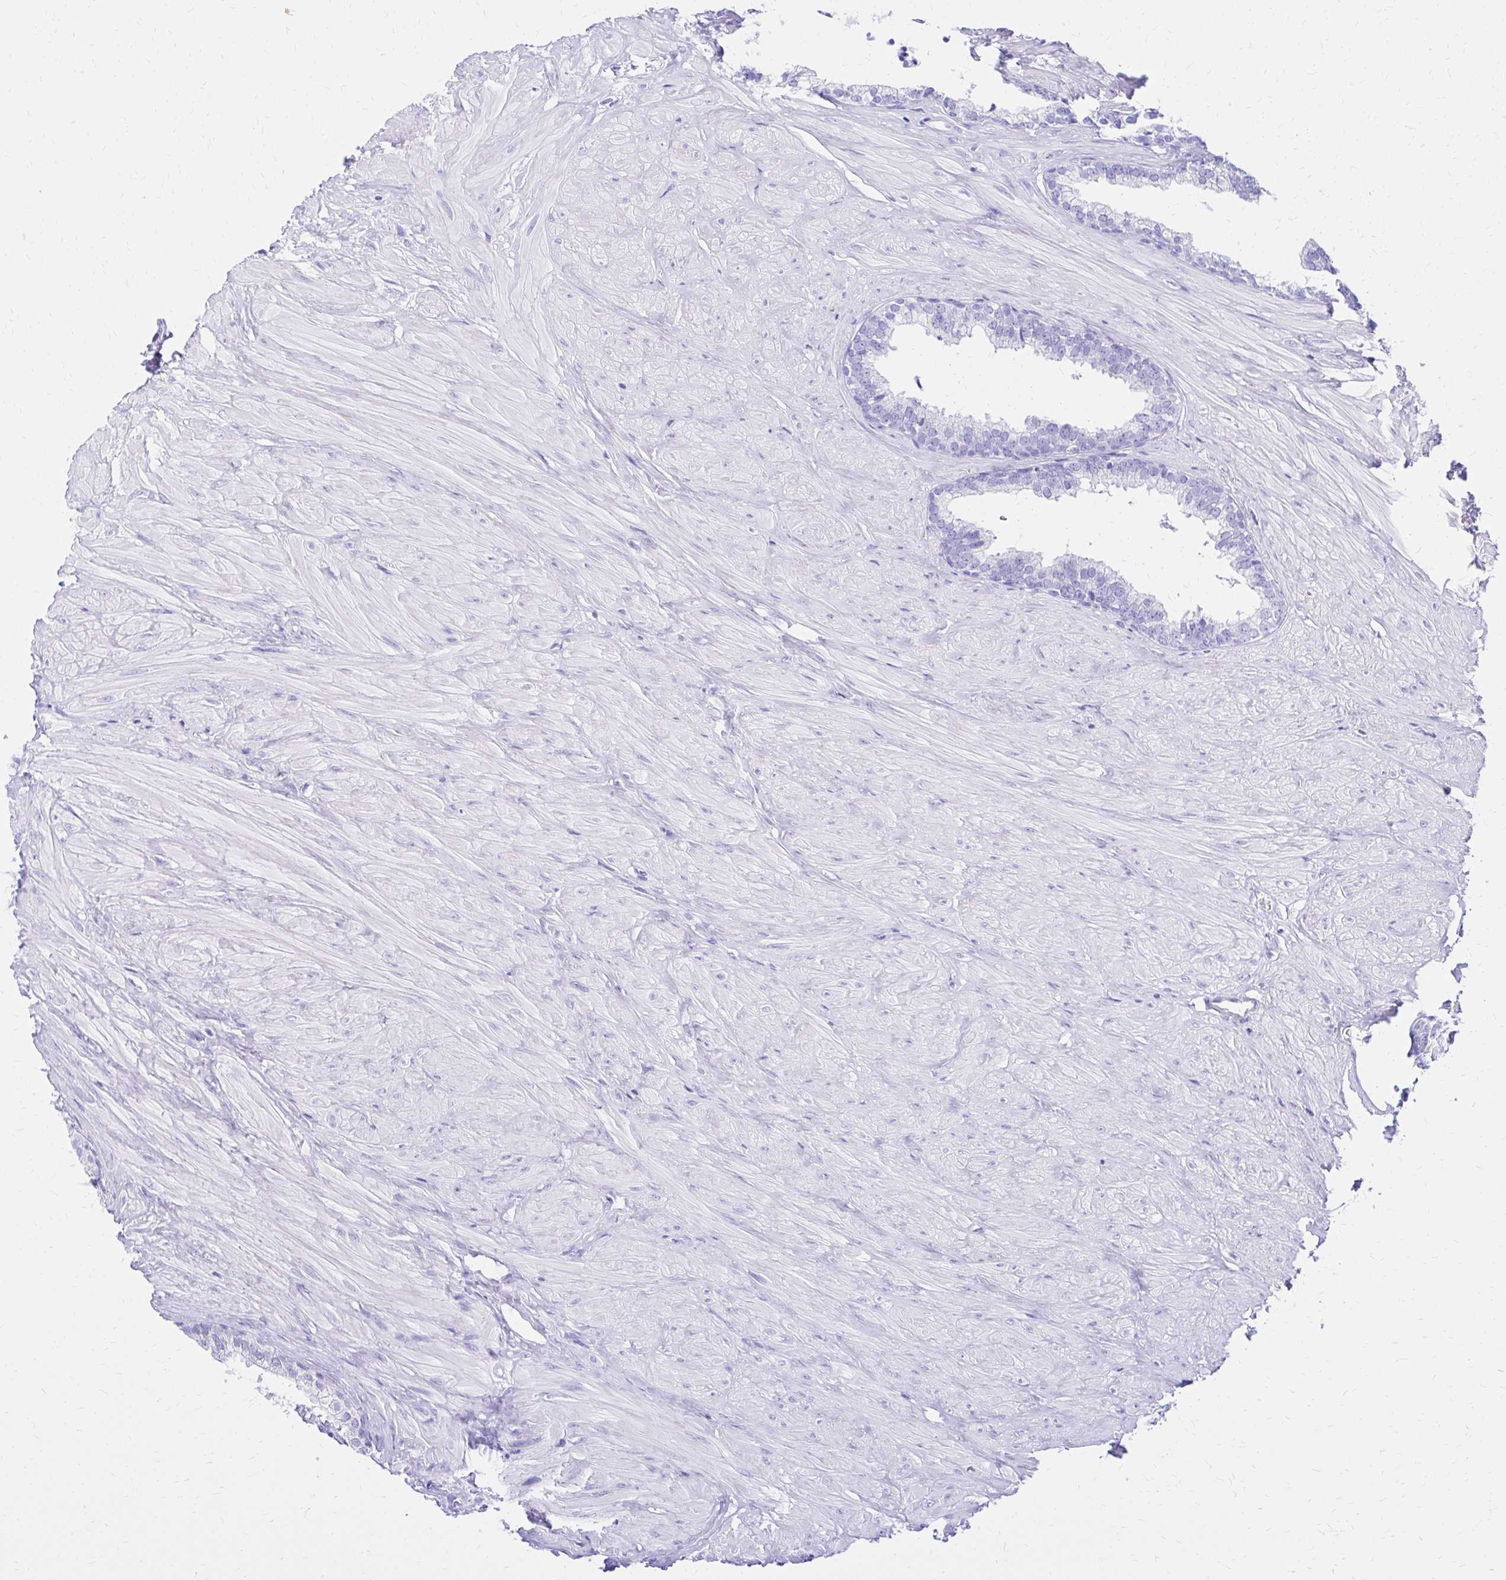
{"staining": {"intensity": "negative", "quantity": "none", "location": "none"}, "tissue": "prostate", "cell_type": "Glandular cells", "image_type": "normal", "snomed": [{"axis": "morphology", "description": "Normal tissue, NOS"}, {"axis": "topography", "description": "Prostate"}, {"axis": "topography", "description": "Peripheral nerve tissue"}], "caption": "Glandular cells show no significant protein positivity in benign prostate.", "gene": "S100G", "patient": {"sex": "male", "age": 55}}